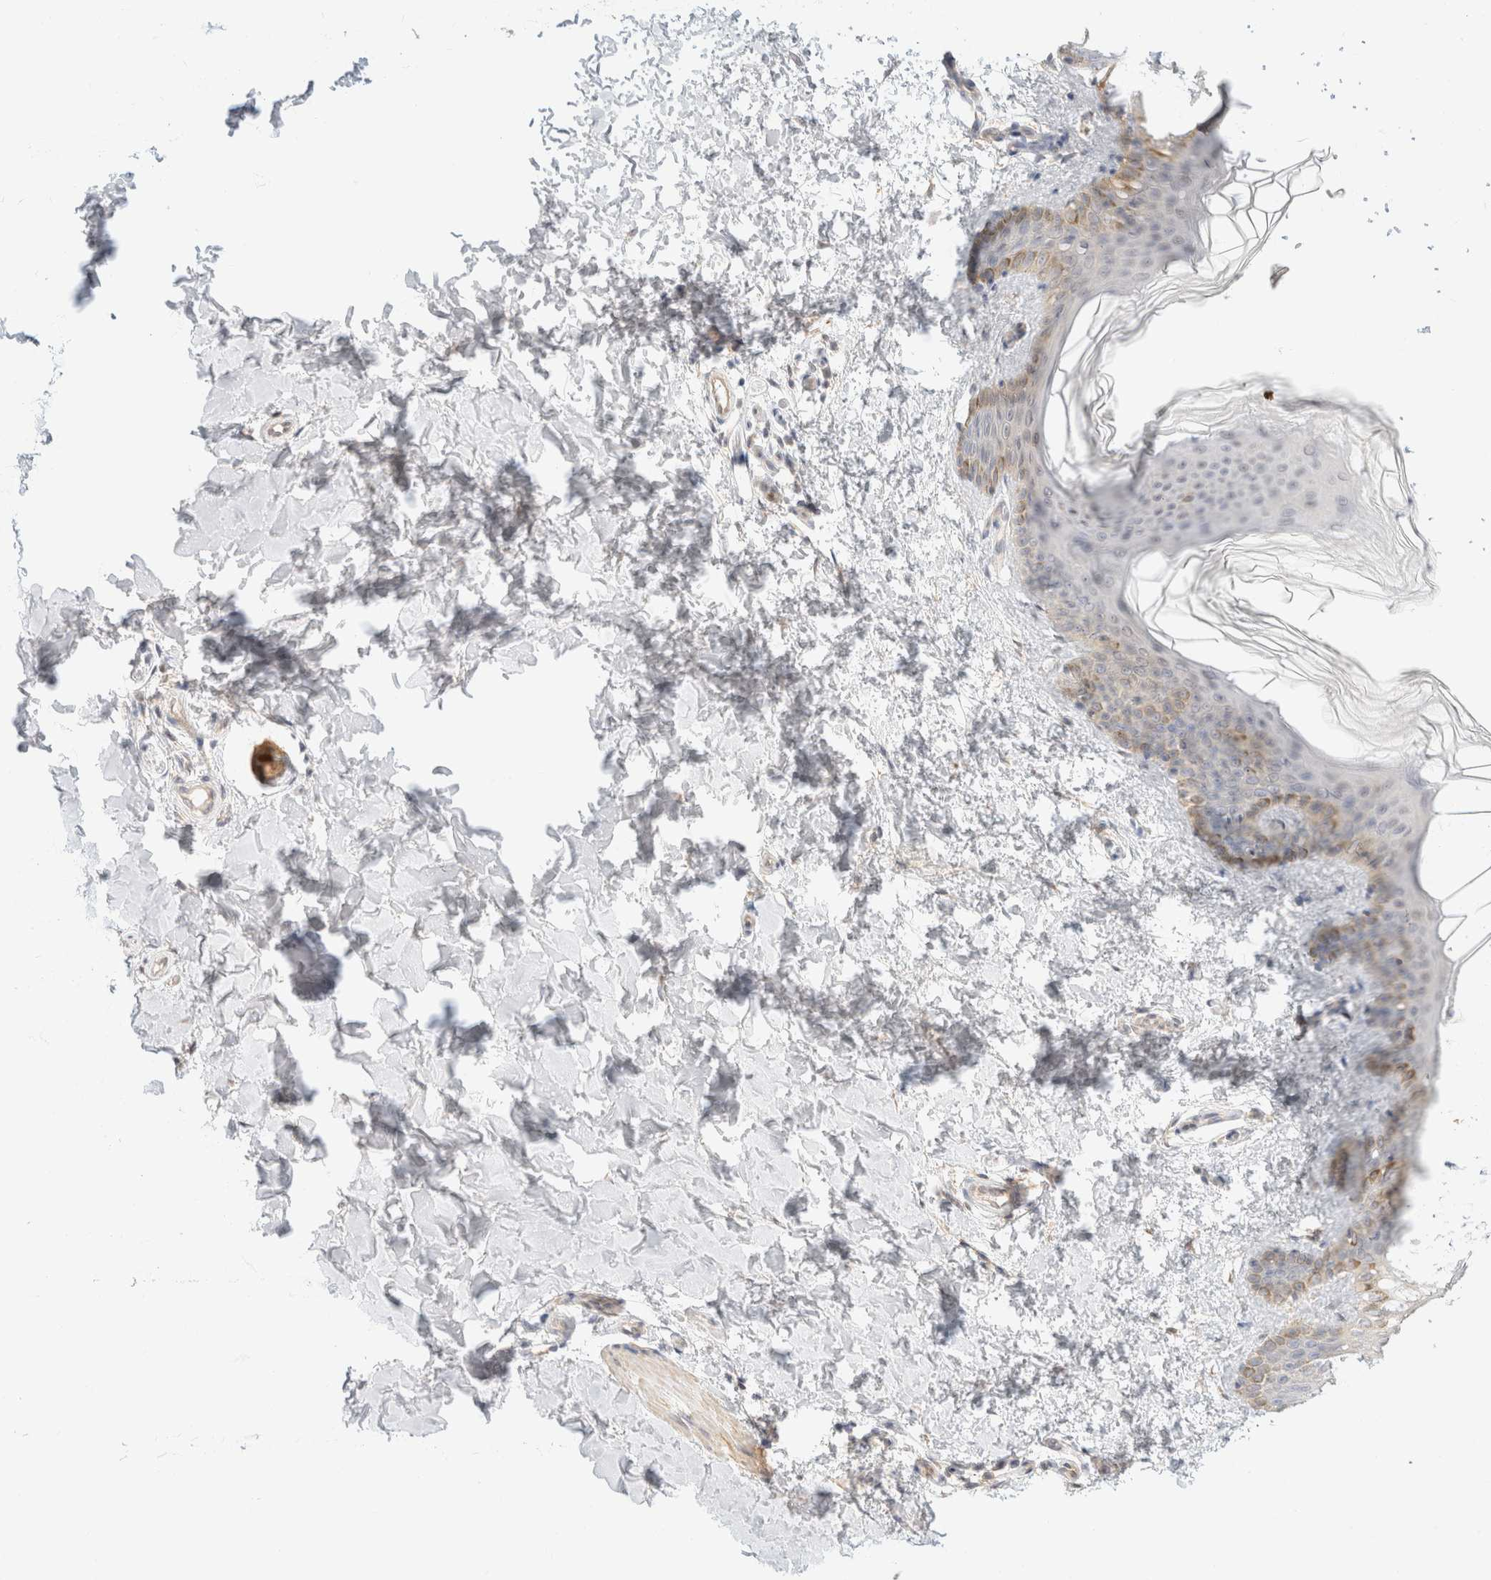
{"staining": {"intensity": "weak", "quantity": ">75%", "location": "cytoplasmic/membranous"}, "tissue": "skin", "cell_type": "Fibroblasts", "image_type": "normal", "snomed": [{"axis": "morphology", "description": "Normal tissue, NOS"}, {"axis": "morphology", "description": "Neoplasm, benign, NOS"}, {"axis": "topography", "description": "Skin"}, {"axis": "topography", "description": "Soft tissue"}], "caption": "Immunohistochemistry of normal human skin exhibits low levels of weak cytoplasmic/membranous positivity in approximately >75% of fibroblasts. The protein is shown in brown color, while the nuclei are stained blue.", "gene": "GPI", "patient": {"sex": "male", "age": 26}}